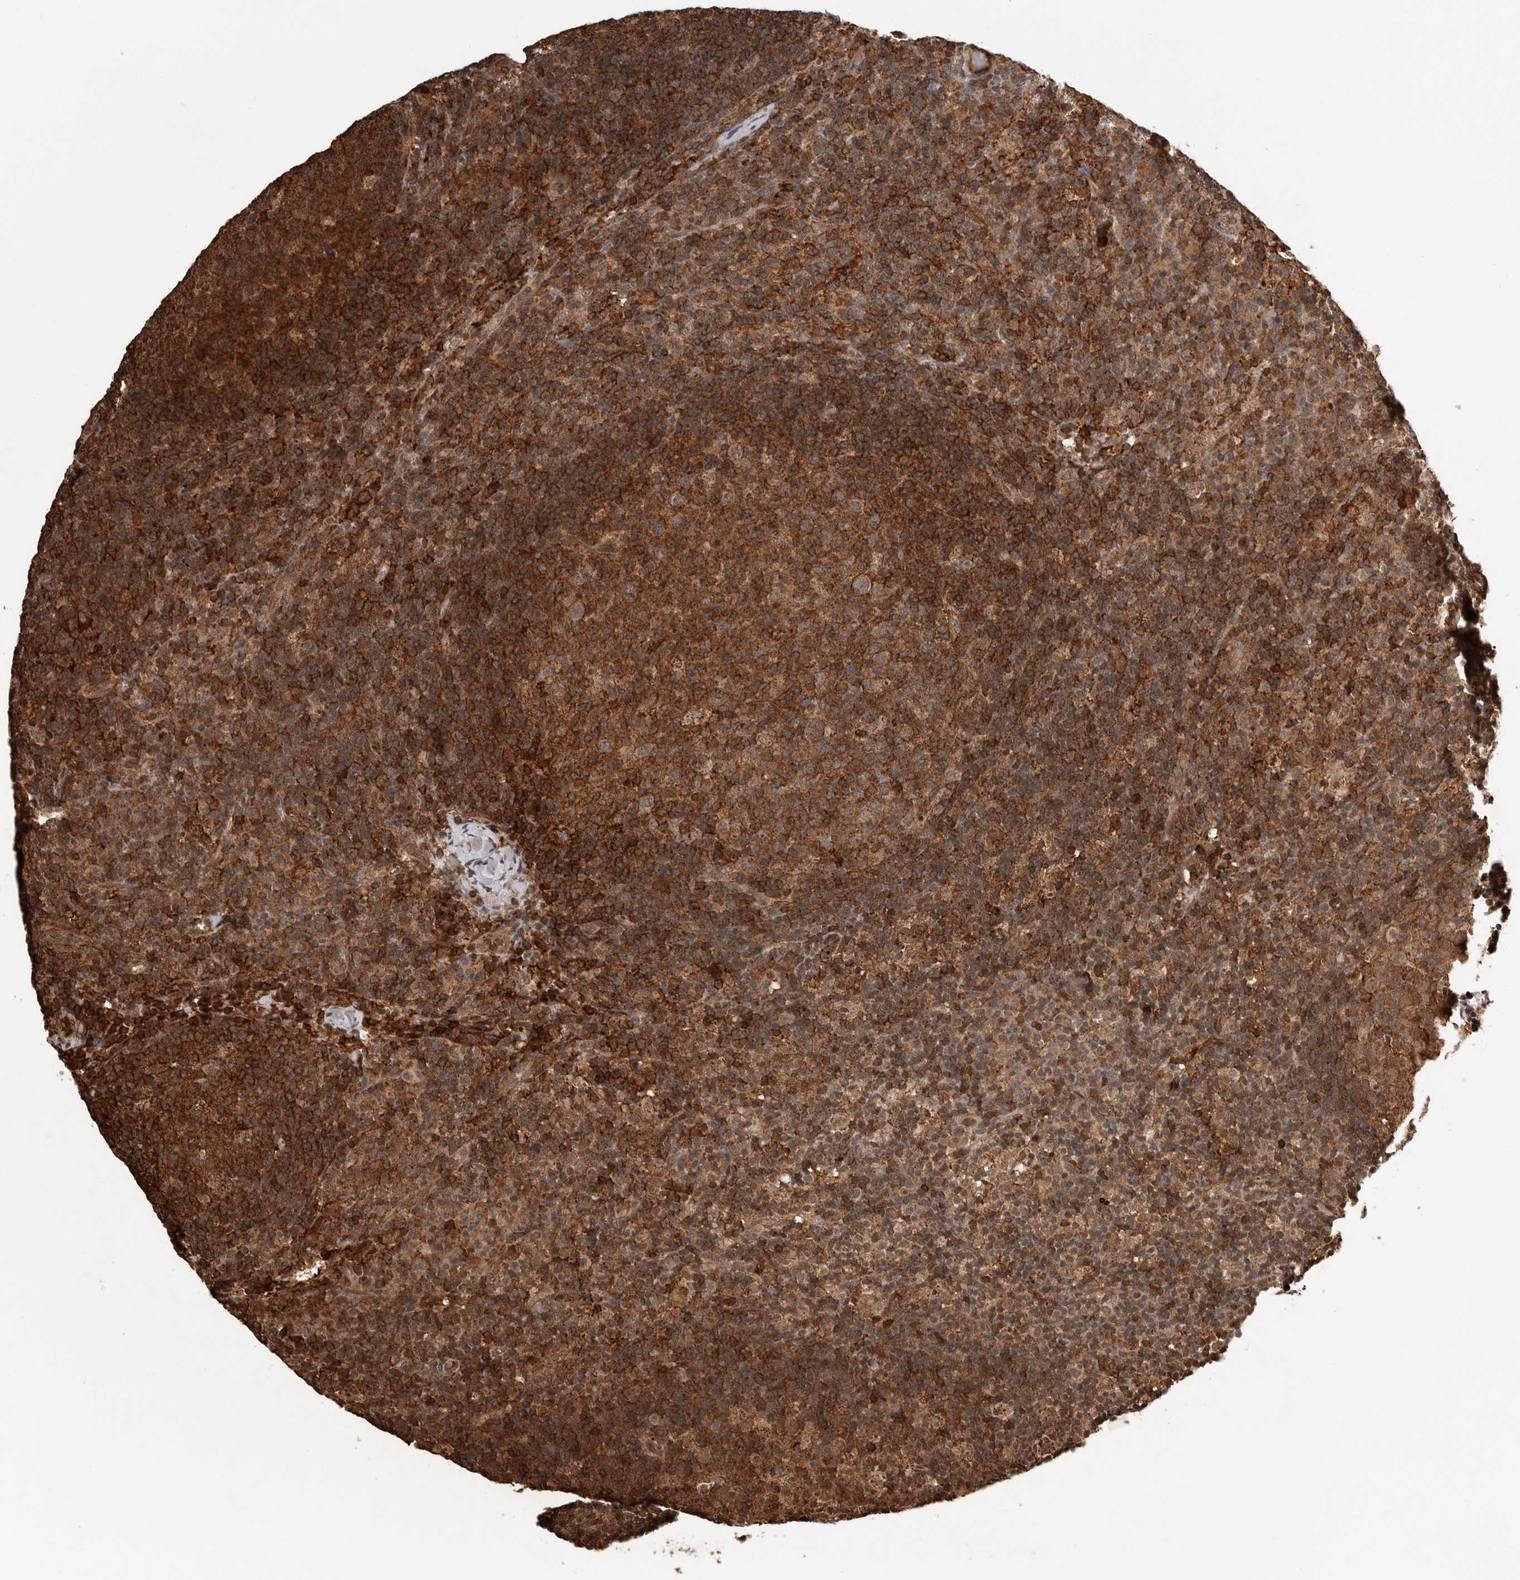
{"staining": {"intensity": "strong", "quantity": ">75%", "location": "cytoplasmic/membranous"}, "tissue": "lymph node", "cell_type": "Germinal center cells", "image_type": "normal", "snomed": [{"axis": "morphology", "description": "Normal tissue, NOS"}, {"axis": "morphology", "description": "Inflammation, NOS"}, {"axis": "topography", "description": "Lymph node"}], "caption": "Immunohistochemical staining of unremarkable lymph node demonstrates high levels of strong cytoplasmic/membranous positivity in about >75% of germinal center cells.", "gene": "RNF157", "patient": {"sex": "male", "age": 55}}